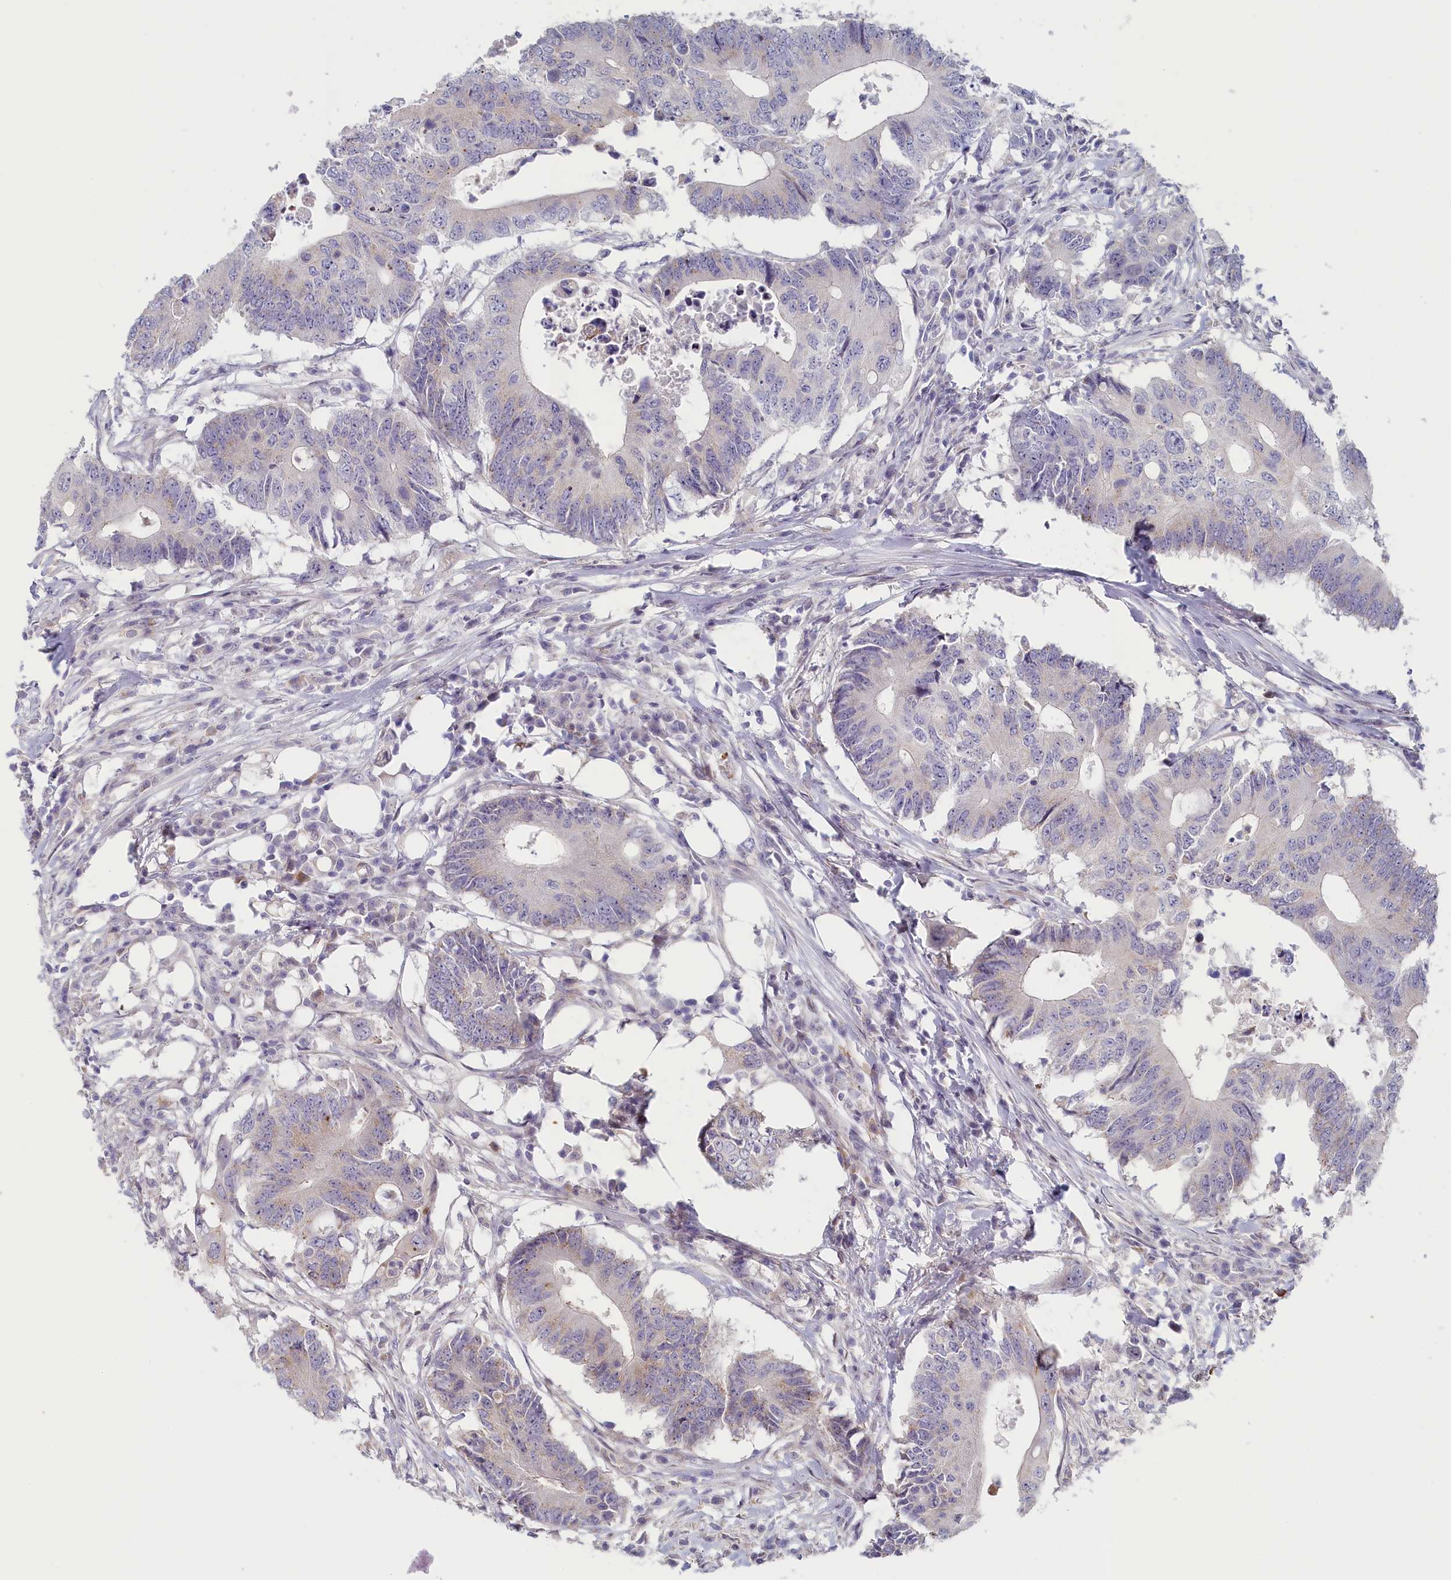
{"staining": {"intensity": "negative", "quantity": "none", "location": "none"}, "tissue": "colorectal cancer", "cell_type": "Tumor cells", "image_type": "cancer", "snomed": [{"axis": "morphology", "description": "Adenocarcinoma, NOS"}, {"axis": "topography", "description": "Colon"}], "caption": "Immunohistochemistry (IHC) photomicrograph of neoplastic tissue: human adenocarcinoma (colorectal) stained with DAB reveals no significant protein positivity in tumor cells. (Brightfield microscopy of DAB (3,3'-diaminobenzidine) immunohistochemistry (IHC) at high magnification).", "gene": "INTS4", "patient": {"sex": "male", "age": 71}}